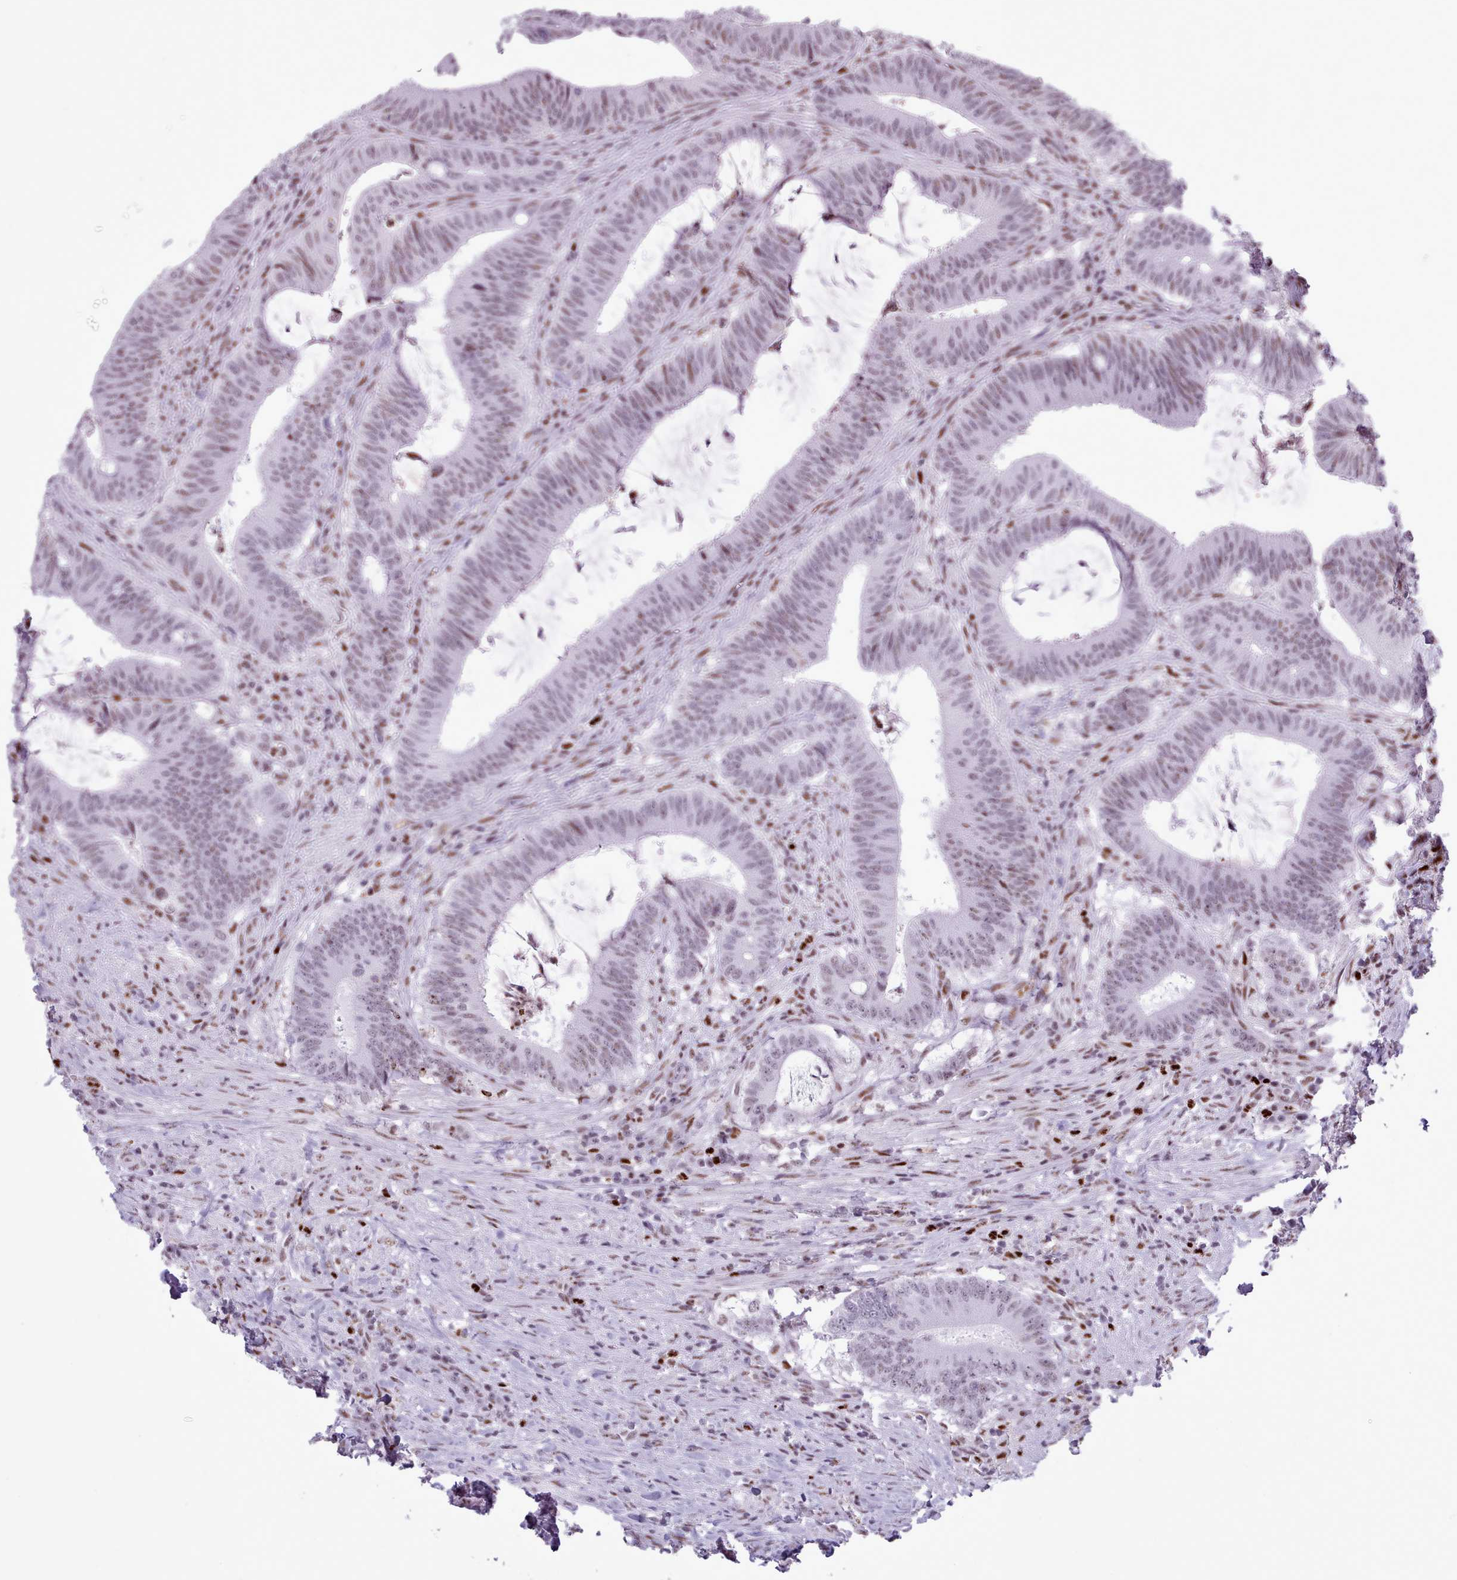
{"staining": {"intensity": "weak", "quantity": ">75%", "location": "nuclear"}, "tissue": "colorectal cancer", "cell_type": "Tumor cells", "image_type": "cancer", "snomed": [{"axis": "morphology", "description": "Adenocarcinoma, NOS"}, {"axis": "topography", "description": "Colon"}], "caption": "Adenocarcinoma (colorectal) was stained to show a protein in brown. There is low levels of weak nuclear expression in about >75% of tumor cells. The protein is shown in brown color, while the nuclei are stained blue.", "gene": "SRSF4", "patient": {"sex": "female", "age": 43}}